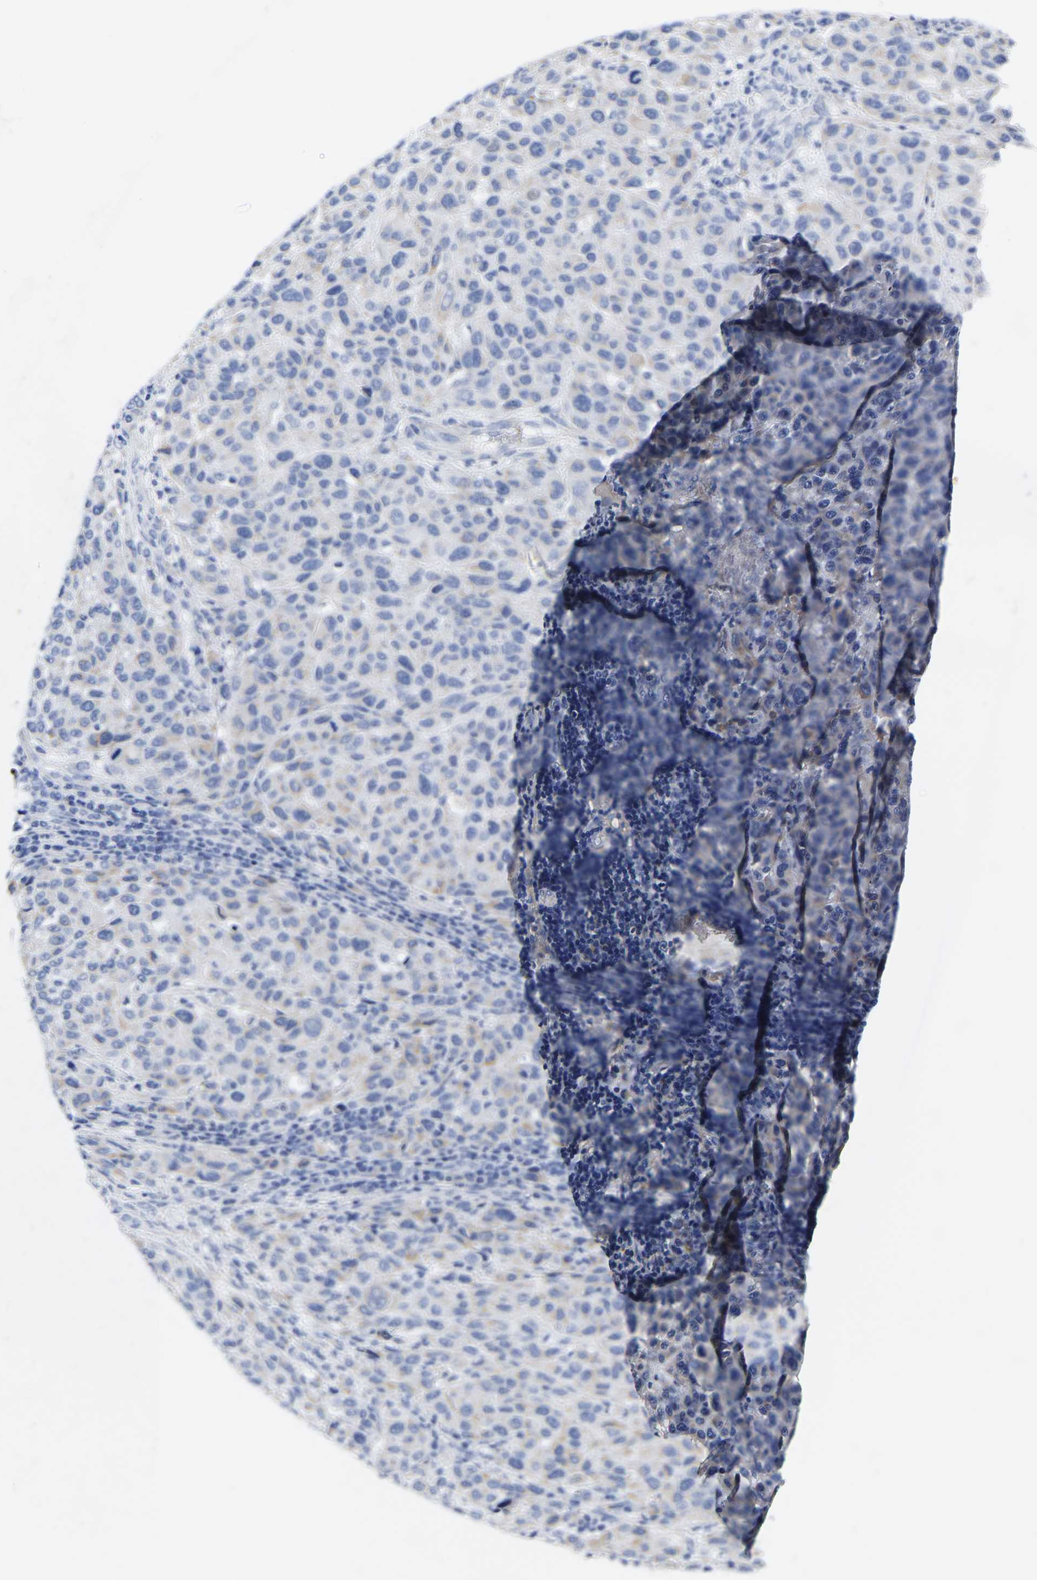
{"staining": {"intensity": "negative", "quantity": "none", "location": "none"}, "tissue": "melanoma", "cell_type": "Tumor cells", "image_type": "cancer", "snomed": [{"axis": "morphology", "description": "Malignant melanoma, Metastatic site"}, {"axis": "topography", "description": "Lymph node"}], "caption": "The photomicrograph displays no staining of tumor cells in melanoma. (Immunohistochemistry, brightfield microscopy, high magnification).", "gene": "GDF3", "patient": {"sex": "male", "age": 61}}